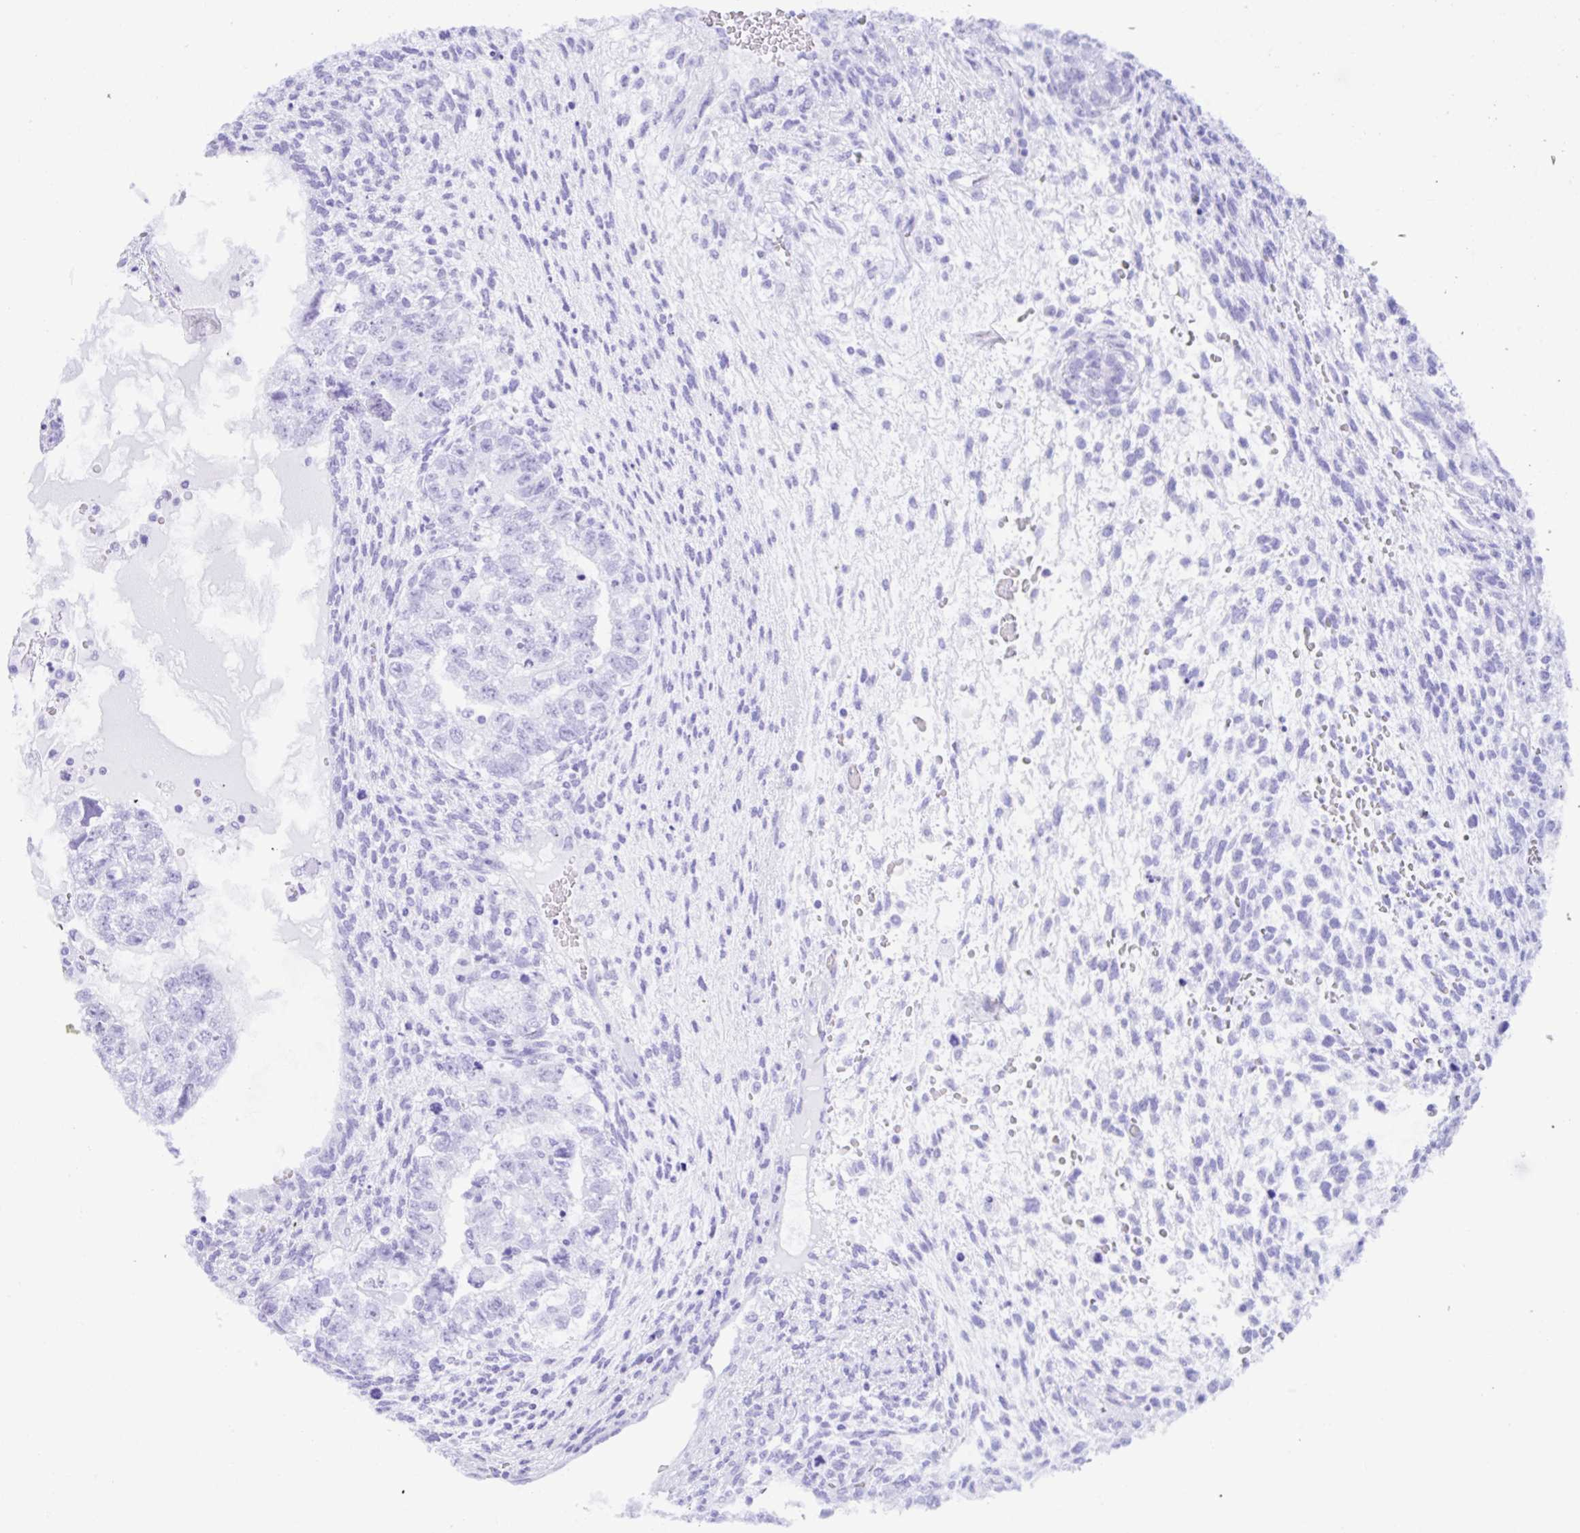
{"staining": {"intensity": "negative", "quantity": "none", "location": "none"}, "tissue": "testis cancer", "cell_type": "Tumor cells", "image_type": "cancer", "snomed": [{"axis": "morphology", "description": "Normal tissue, NOS"}, {"axis": "morphology", "description": "Carcinoma, Embryonal, NOS"}, {"axis": "topography", "description": "Testis"}], "caption": "IHC of human testis embryonal carcinoma shows no expression in tumor cells.", "gene": "NDUFS2", "patient": {"sex": "male", "age": 36}}